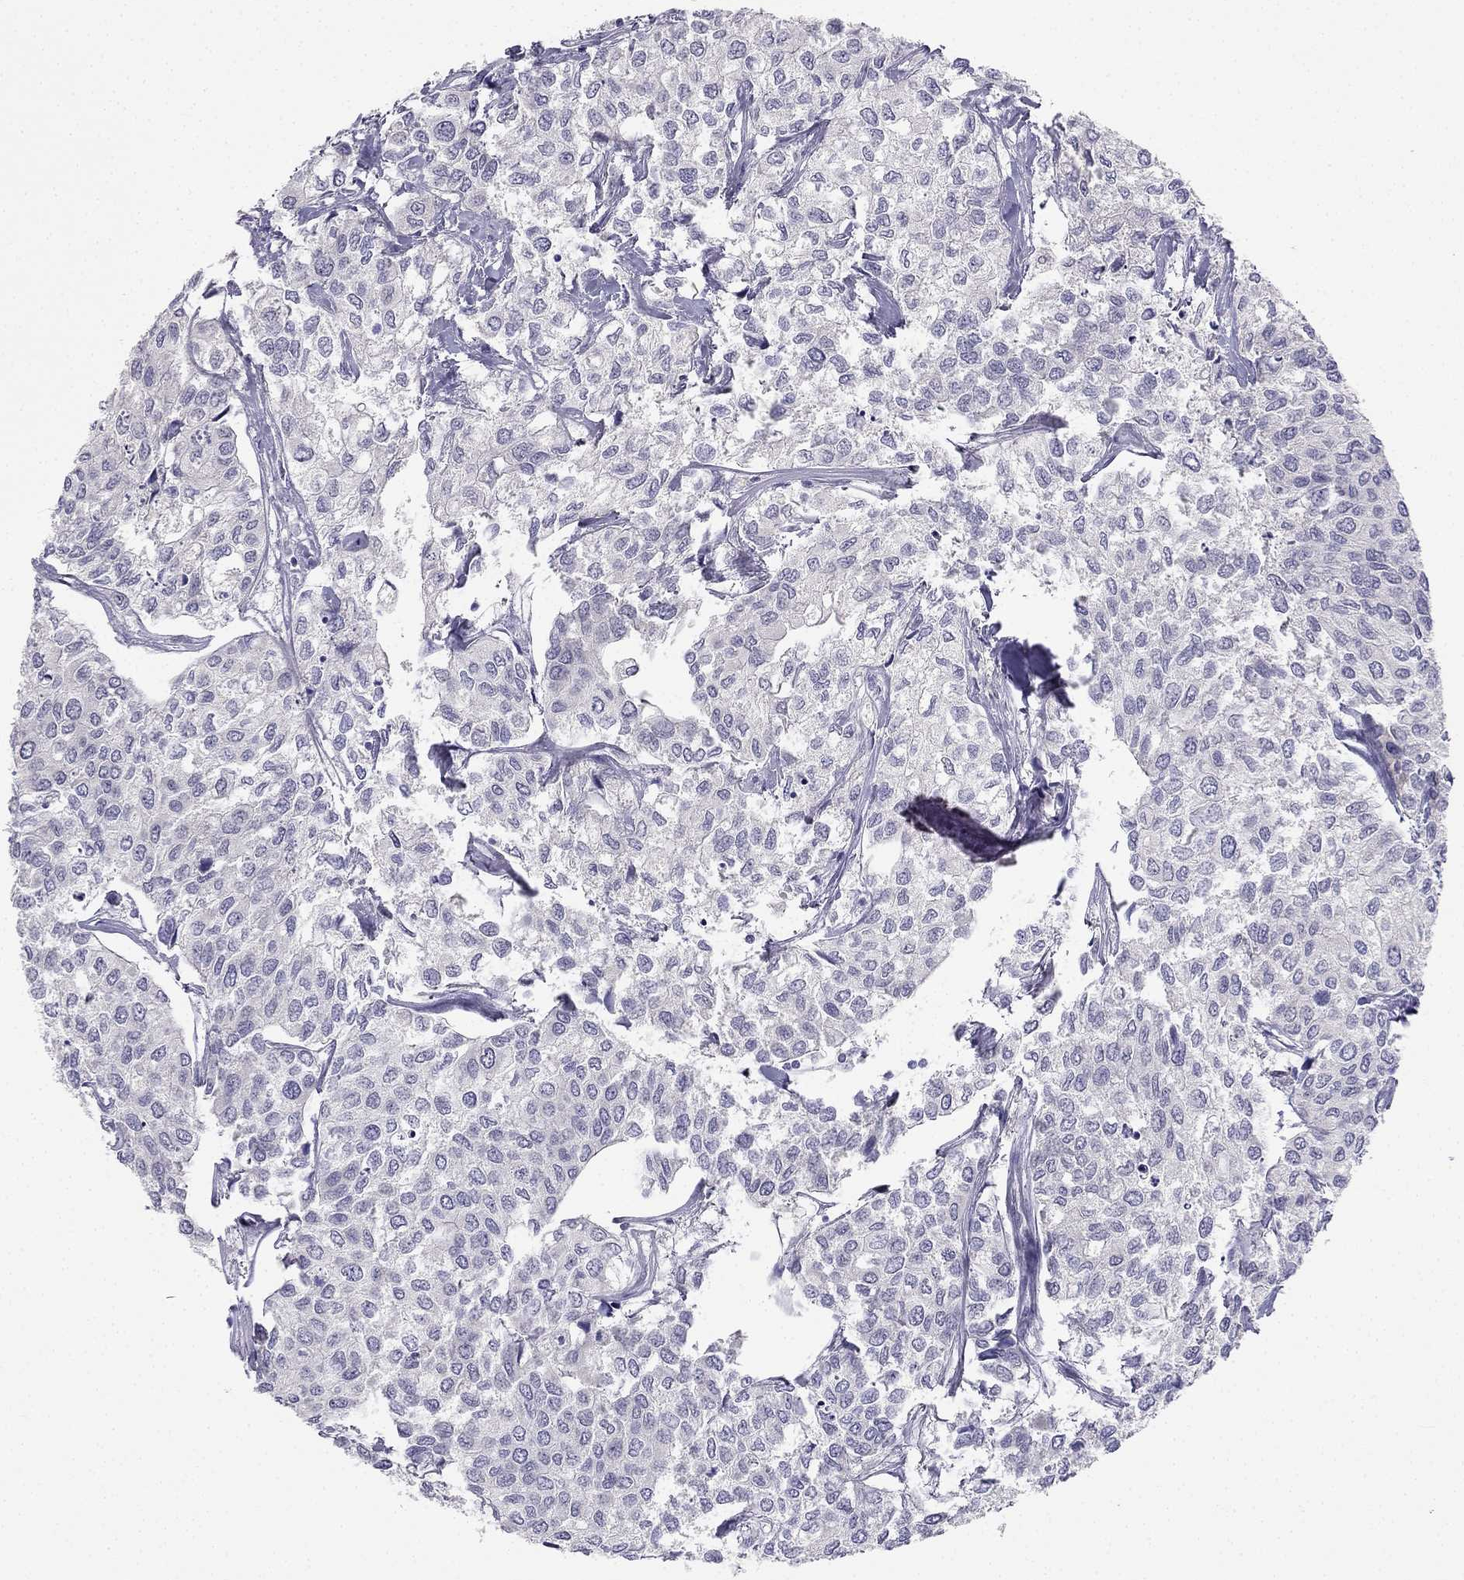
{"staining": {"intensity": "negative", "quantity": "none", "location": "none"}, "tissue": "urothelial cancer", "cell_type": "Tumor cells", "image_type": "cancer", "snomed": [{"axis": "morphology", "description": "Urothelial carcinoma, High grade"}, {"axis": "topography", "description": "Urinary bladder"}], "caption": "Tumor cells are negative for brown protein staining in urothelial cancer.", "gene": "C16orf89", "patient": {"sex": "male", "age": 73}}